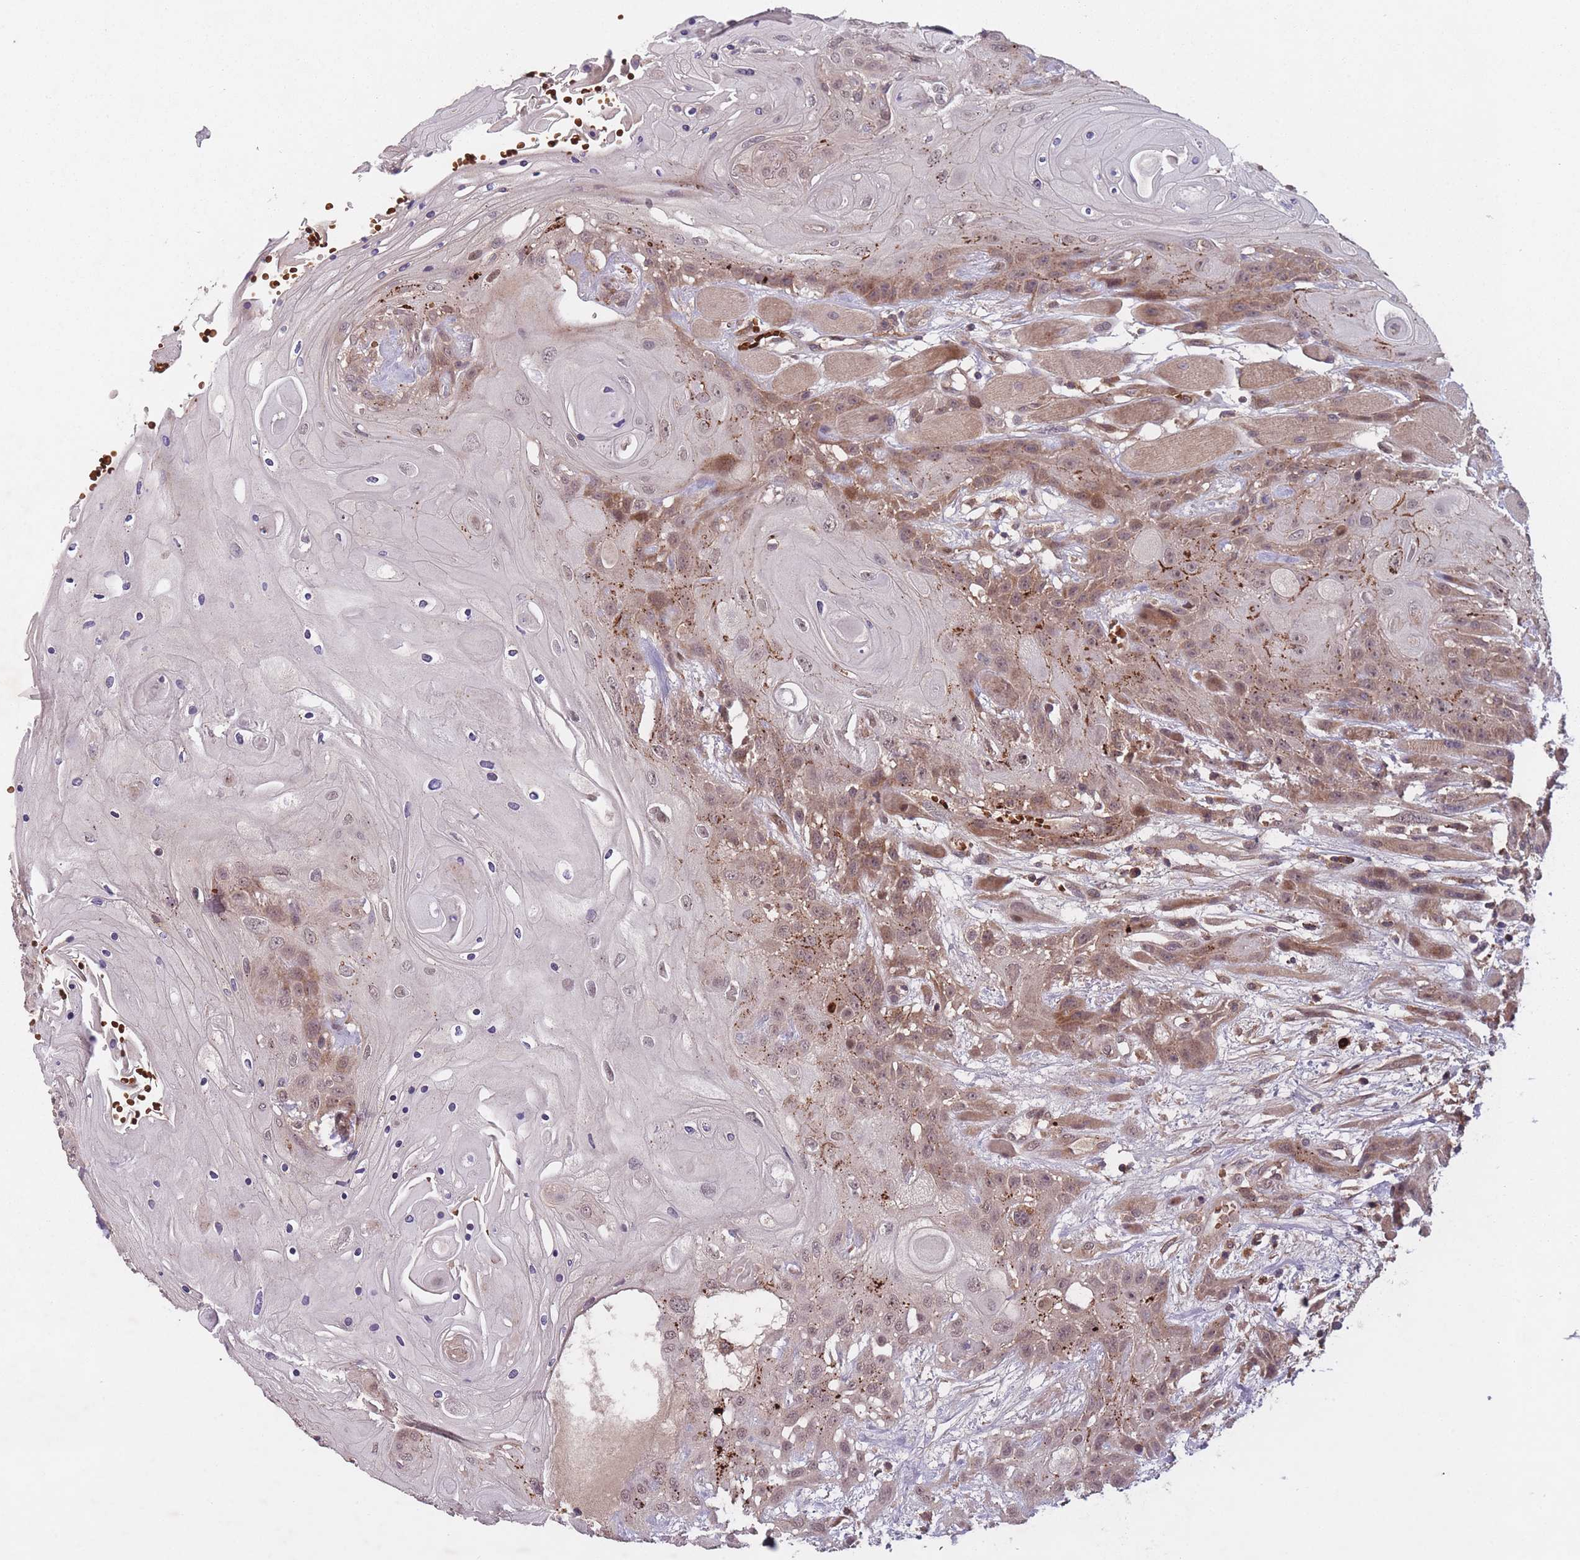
{"staining": {"intensity": "moderate", "quantity": "25%-75%", "location": "cytoplasmic/membranous,nuclear"}, "tissue": "head and neck cancer", "cell_type": "Tumor cells", "image_type": "cancer", "snomed": [{"axis": "morphology", "description": "Squamous cell carcinoma, NOS"}, {"axis": "topography", "description": "Head-Neck"}], "caption": "High-magnification brightfield microscopy of head and neck squamous cell carcinoma stained with DAB (brown) and counterstained with hematoxylin (blue). tumor cells exhibit moderate cytoplasmic/membranous and nuclear expression is seen in about25%-75% of cells.", "gene": "SECTM1", "patient": {"sex": "female", "age": 43}}